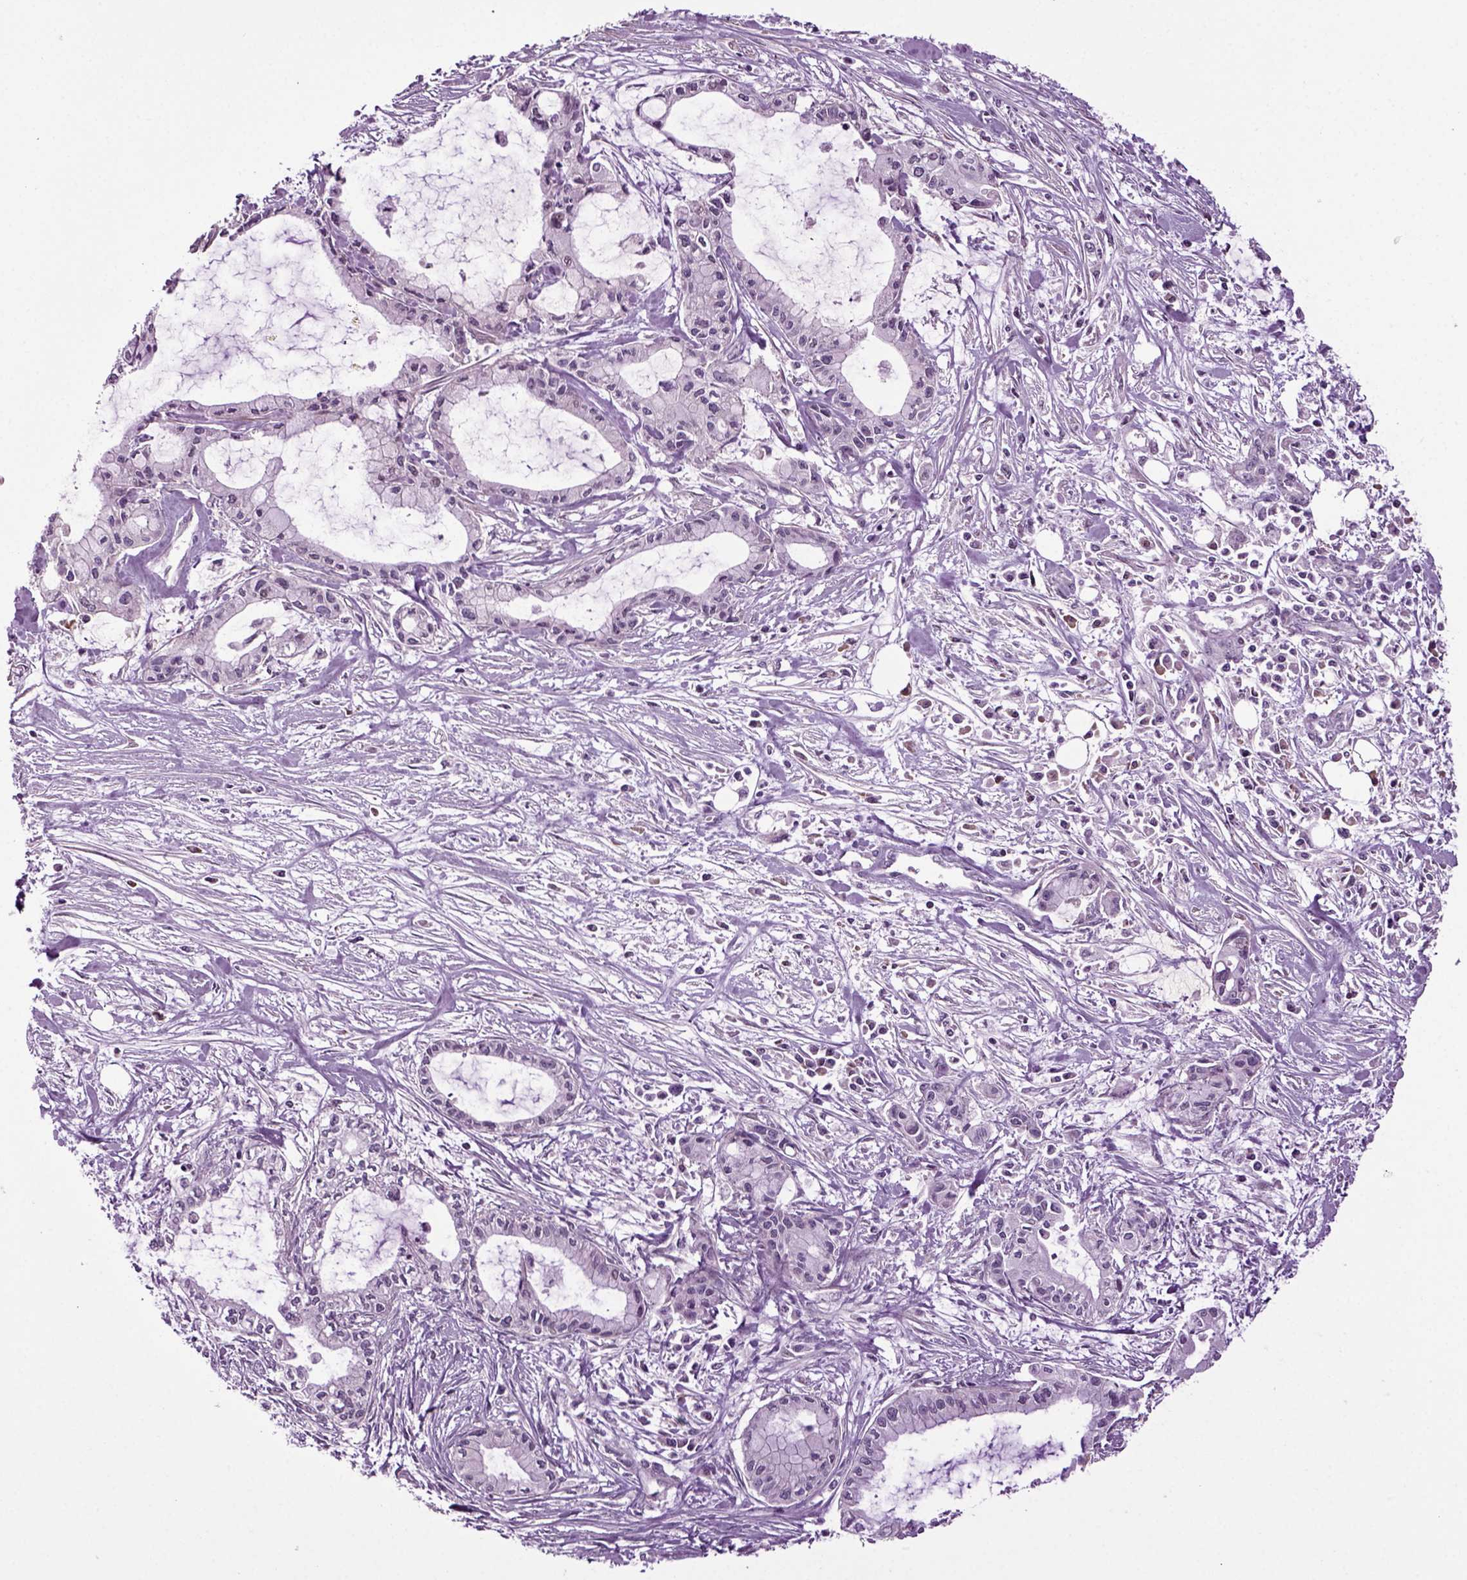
{"staining": {"intensity": "negative", "quantity": "none", "location": "none"}, "tissue": "pancreatic cancer", "cell_type": "Tumor cells", "image_type": "cancer", "snomed": [{"axis": "morphology", "description": "Adenocarcinoma, NOS"}, {"axis": "topography", "description": "Pancreas"}], "caption": "DAB immunohistochemical staining of human pancreatic cancer (adenocarcinoma) displays no significant staining in tumor cells. Brightfield microscopy of immunohistochemistry stained with DAB (3,3'-diaminobenzidine) (brown) and hematoxylin (blue), captured at high magnification.", "gene": "HAGHL", "patient": {"sex": "male", "age": 48}}